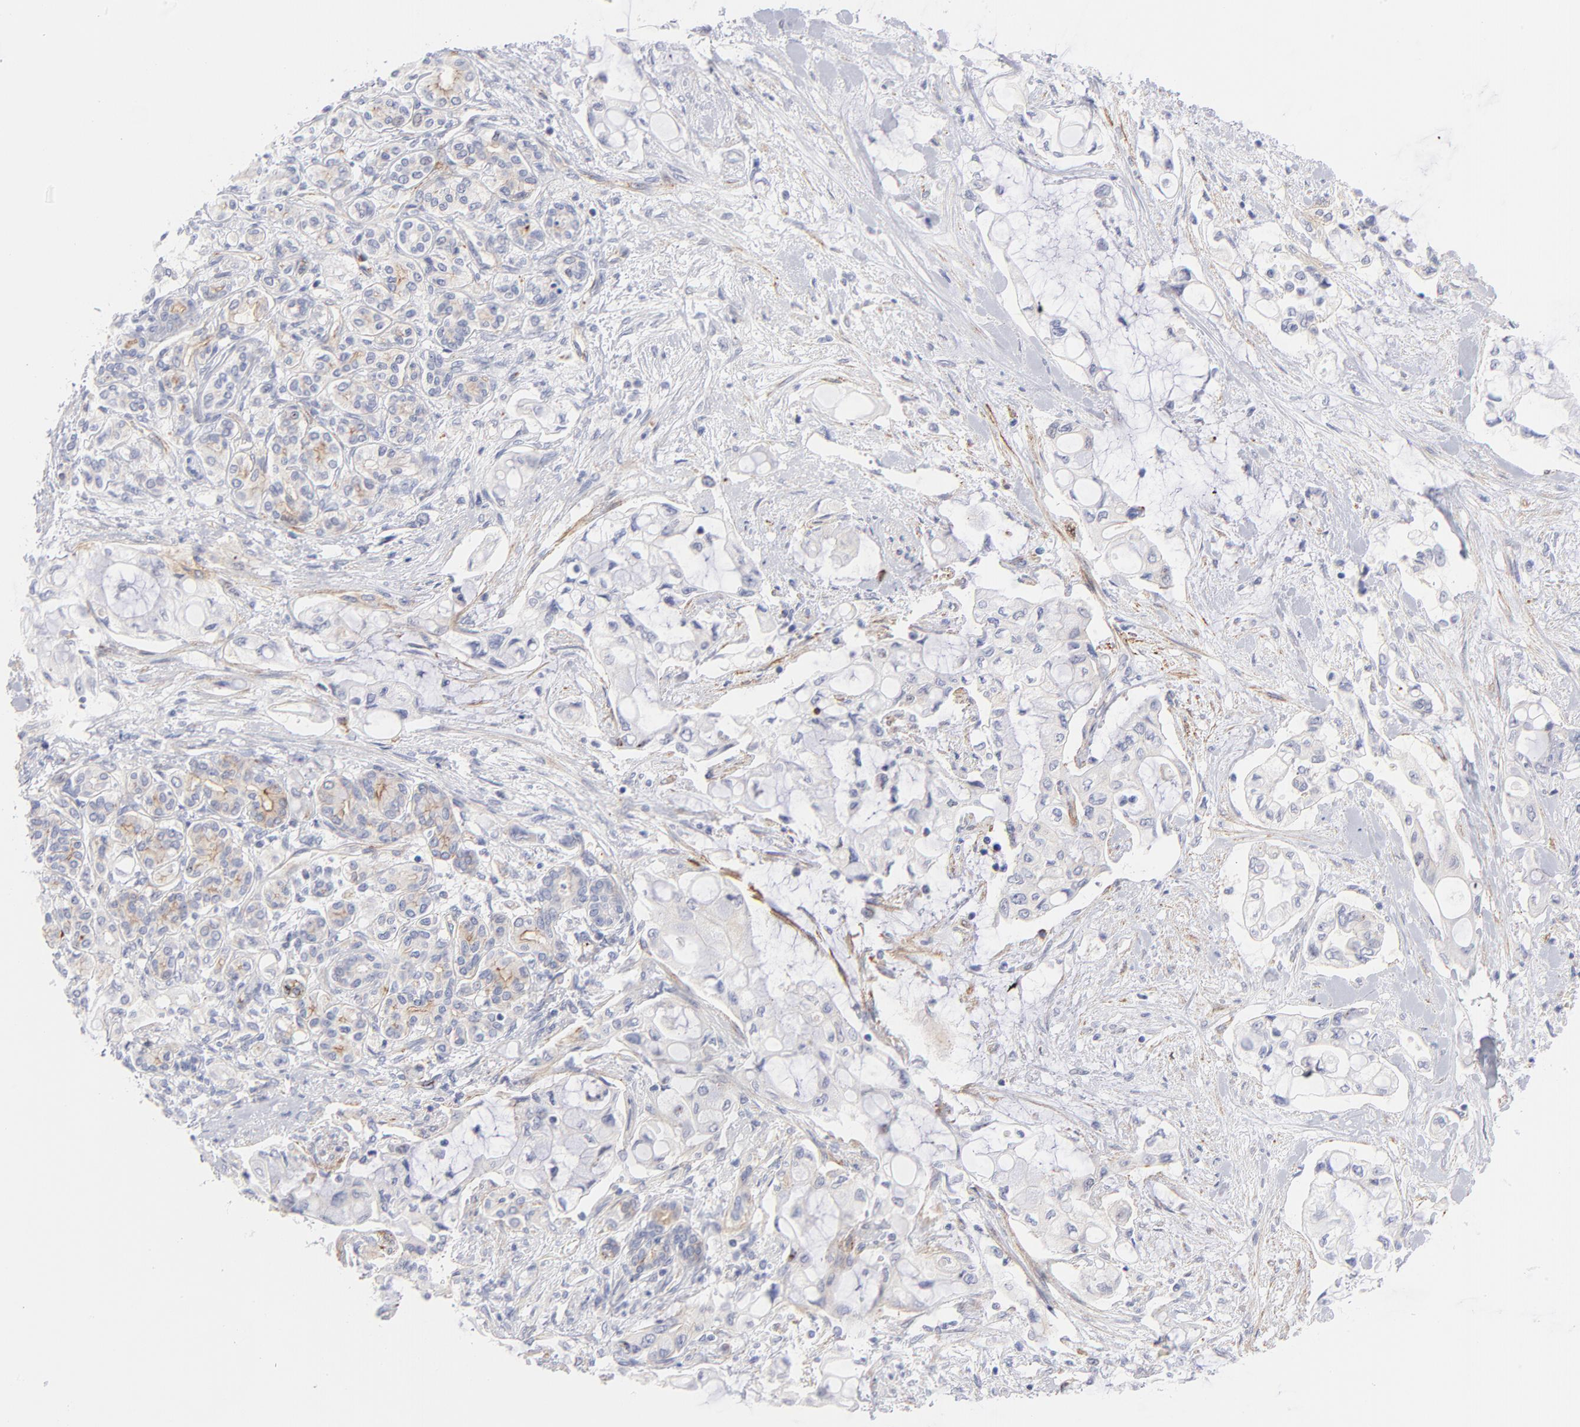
{"staining": {"intensity": "negative", "quantity": "none", "location": "none"}, "tissue": "pancreatic cancer", "cell_type": "Tumor cells", "image_type": "cancer", "snomed": [{"axis": "morphology", "description": "Adenocarcinoma, NOS"}, {"axis": "topography", "description": "Pancreas"}], "caption": "Tumor cells show no significant protein positivity in pancreatic cancer (adenocarcinoma). (Stains: DAB (3,3'-diaminobenzidine) IHC with hematoxylin counter stain, Microscopy: brightfield microscopy at high magnification).", "gene": "ACTA2", "patient": {"sex": "female", "age": 70}}